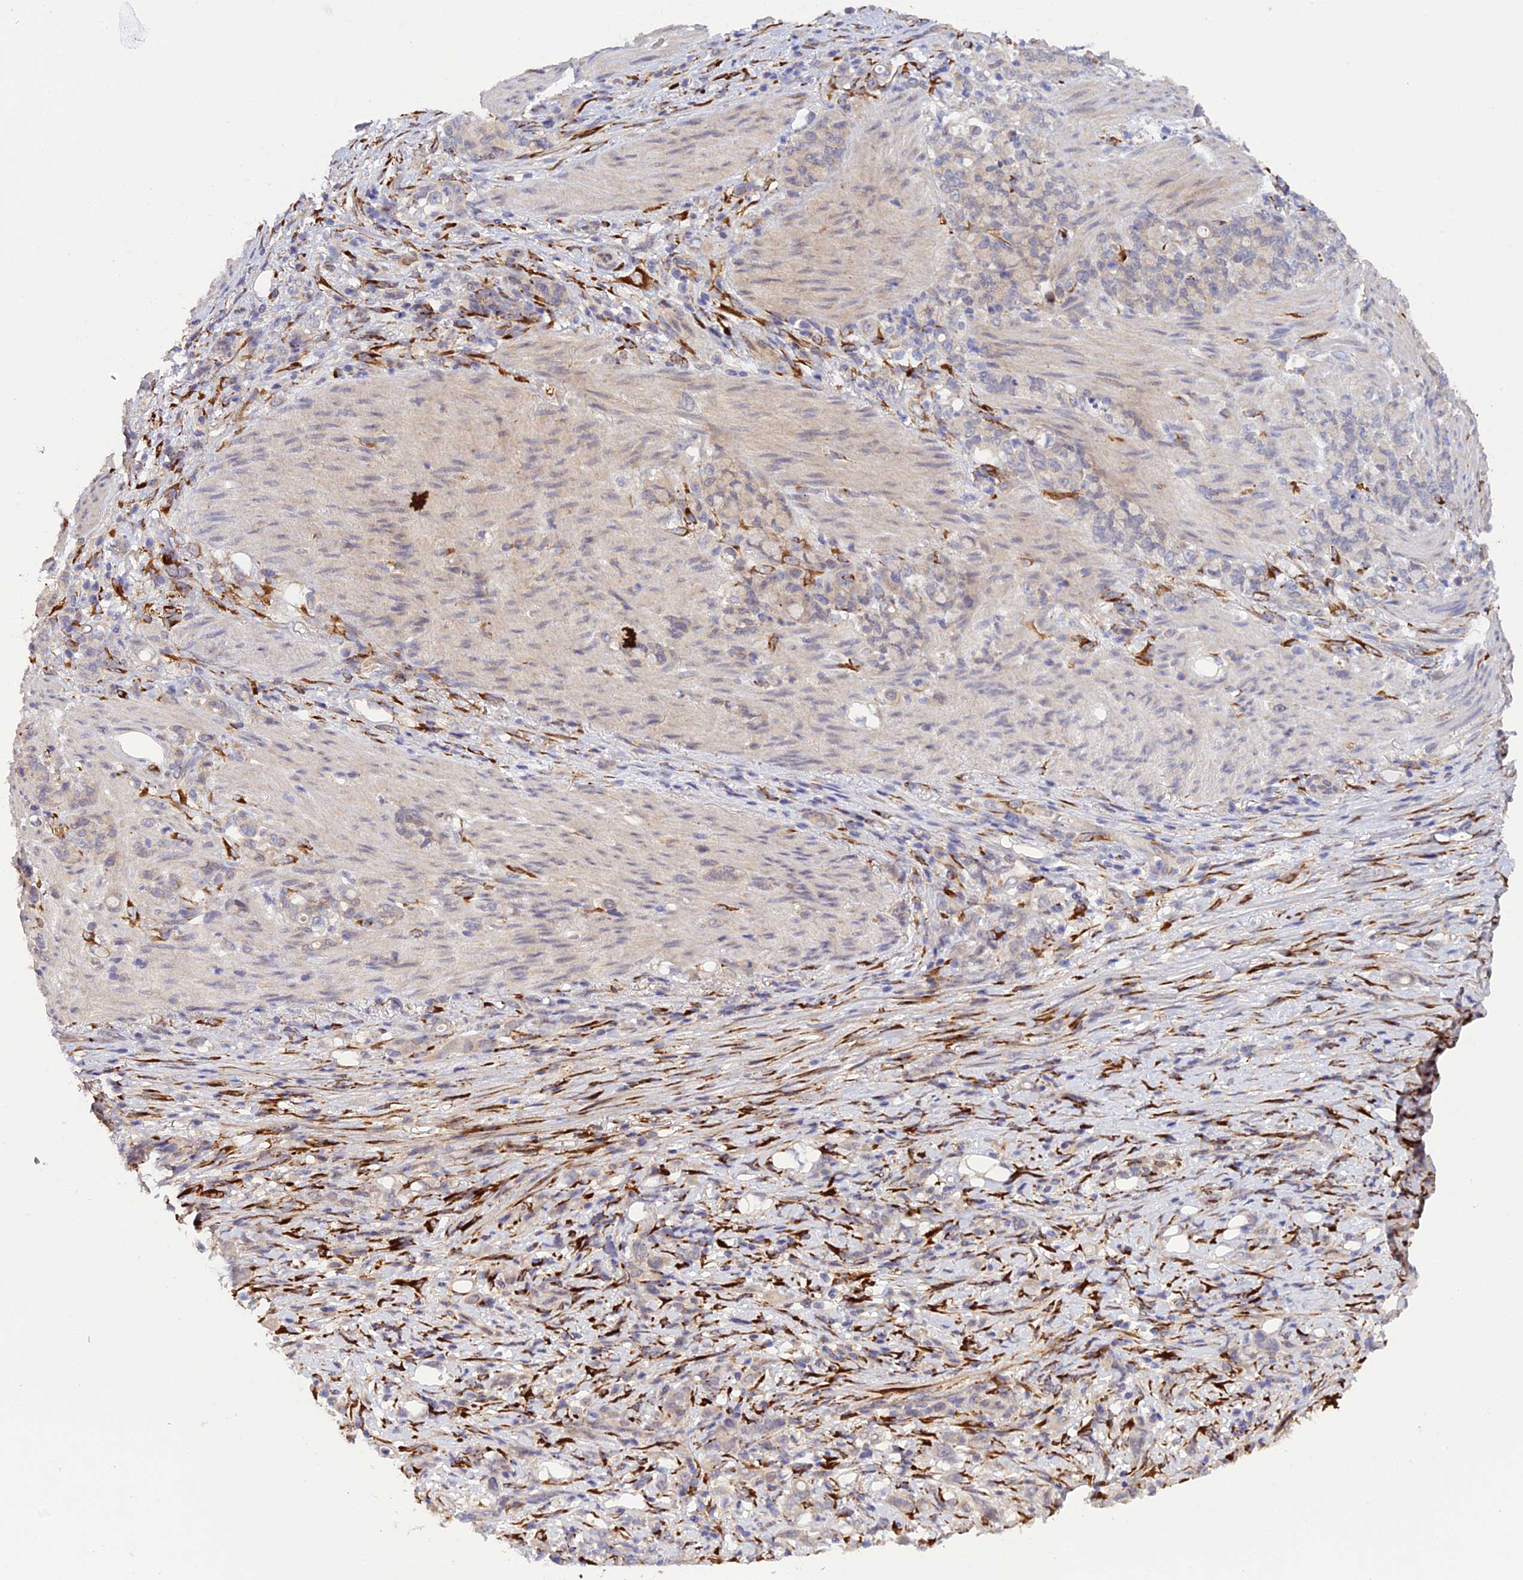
{"staining": {"intensity": "negative", "quantity": "none", "location": "none"}, "tissue": "stomach cancer", "cell_type": "Tumor cells", "image_type": "cancer", "snomed": [{"axis": "morphology", "description": "Adenocarcinoma, NOS"}, {"axis": "topography", "description": "Stomach"}], "caption": "Stomach cancer was stained to show a protein in brown. There is no significant positivity in tumor cells.", "gene": "P3H3", "patient": {"sex": "female", "age": 79}}